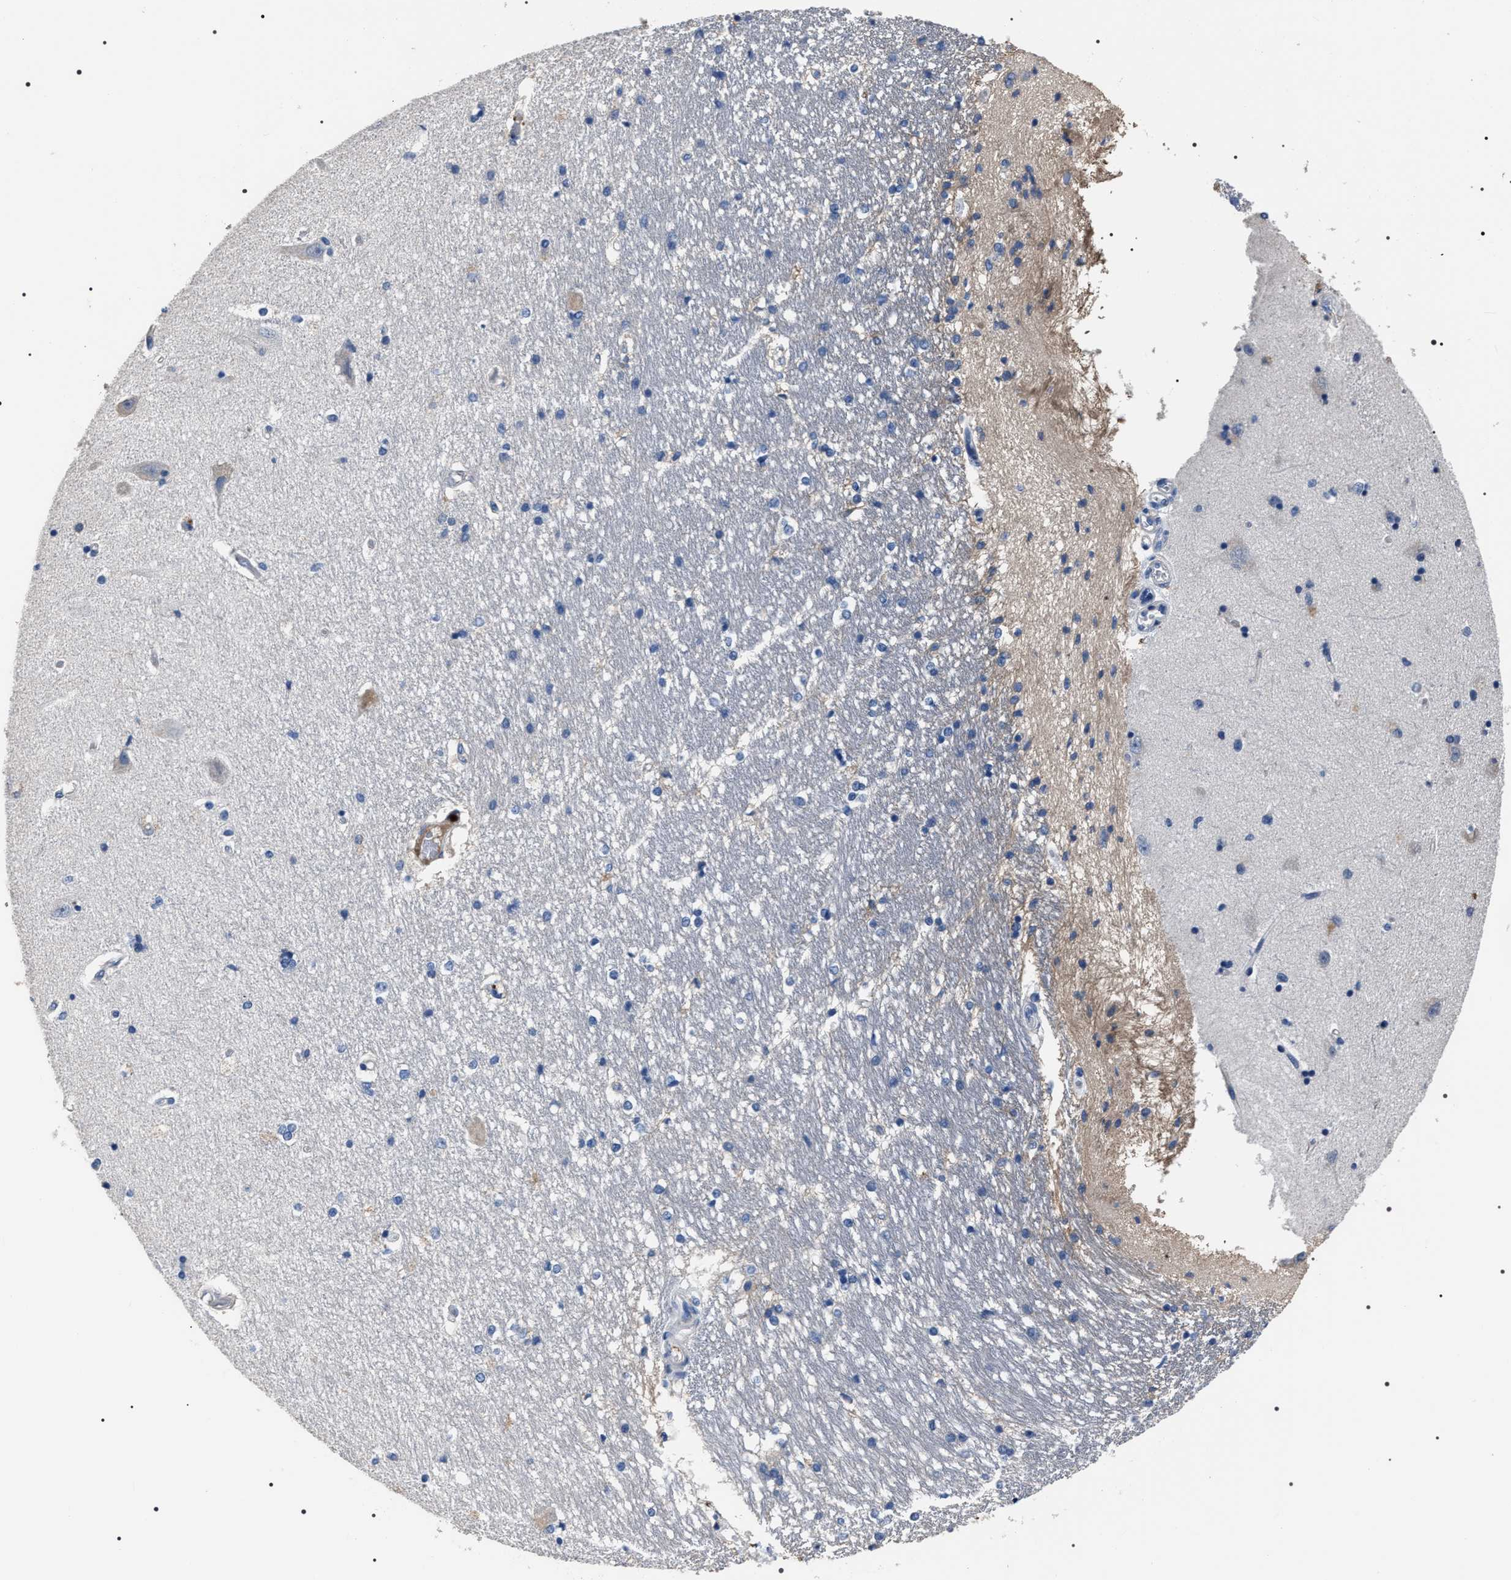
{"staining": {"intensity": "negative", "quantity": "none", "location": "none"}, "tissue": "hippocampus", "cell_type": "Glial cells", "image_type": "normal", "snomed": [{"axis": "morphology", "description": "Normal tissue, NOS"}, {"axis": "topography", "description": "Hippocampus"}], "caption": "A histopathology image of hippocampus stained for a protein exhibits no brown staining in glial cells. (DAB (3,3'-diaminobenzidine) IHC with hematoxylin counter stain).", "gene": "TRIM54", "patient": {"sex": "male", "age": 45}}